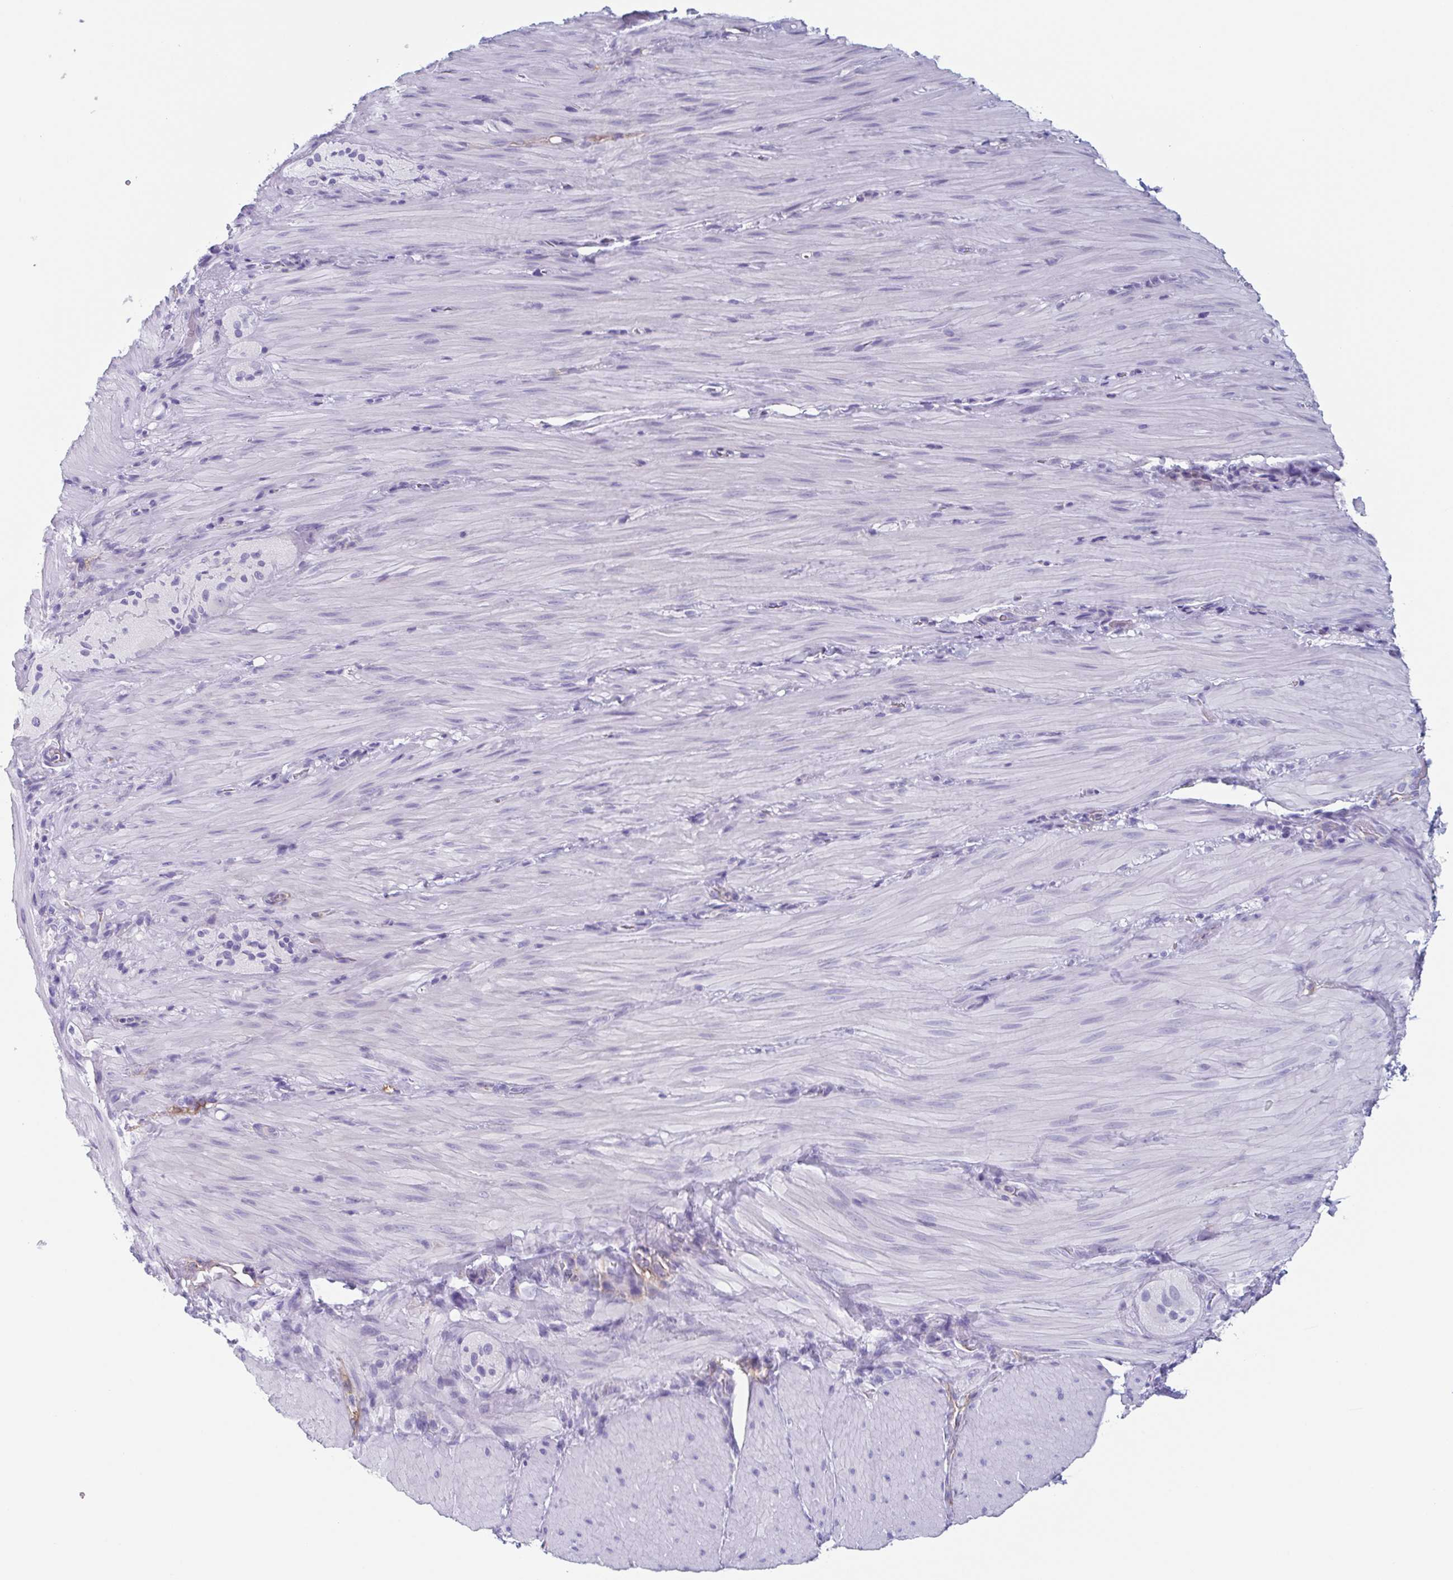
{"staining": {"intensity": "negative", "quantity": "none", "location": "none"}, "tissue": "smooth muscle", "cell_type": "Smooth muscle cells", "image_type": "normal", "snomed": [{"axis": "morphology", "description": "Normal tissue, NOS"}, {"axis": "topography", "description": "Smooth muscle"}, {"axis": "topography", "description": "Colon"}], "caption": "High power microscopy micrograph of an immunohistochemistry photomicrograph of benign smooth muscle, revealing no significant staining in smooth muscle cells.", "gene": "LYRM2", "patient": {"sex": "male", "age": 73}}